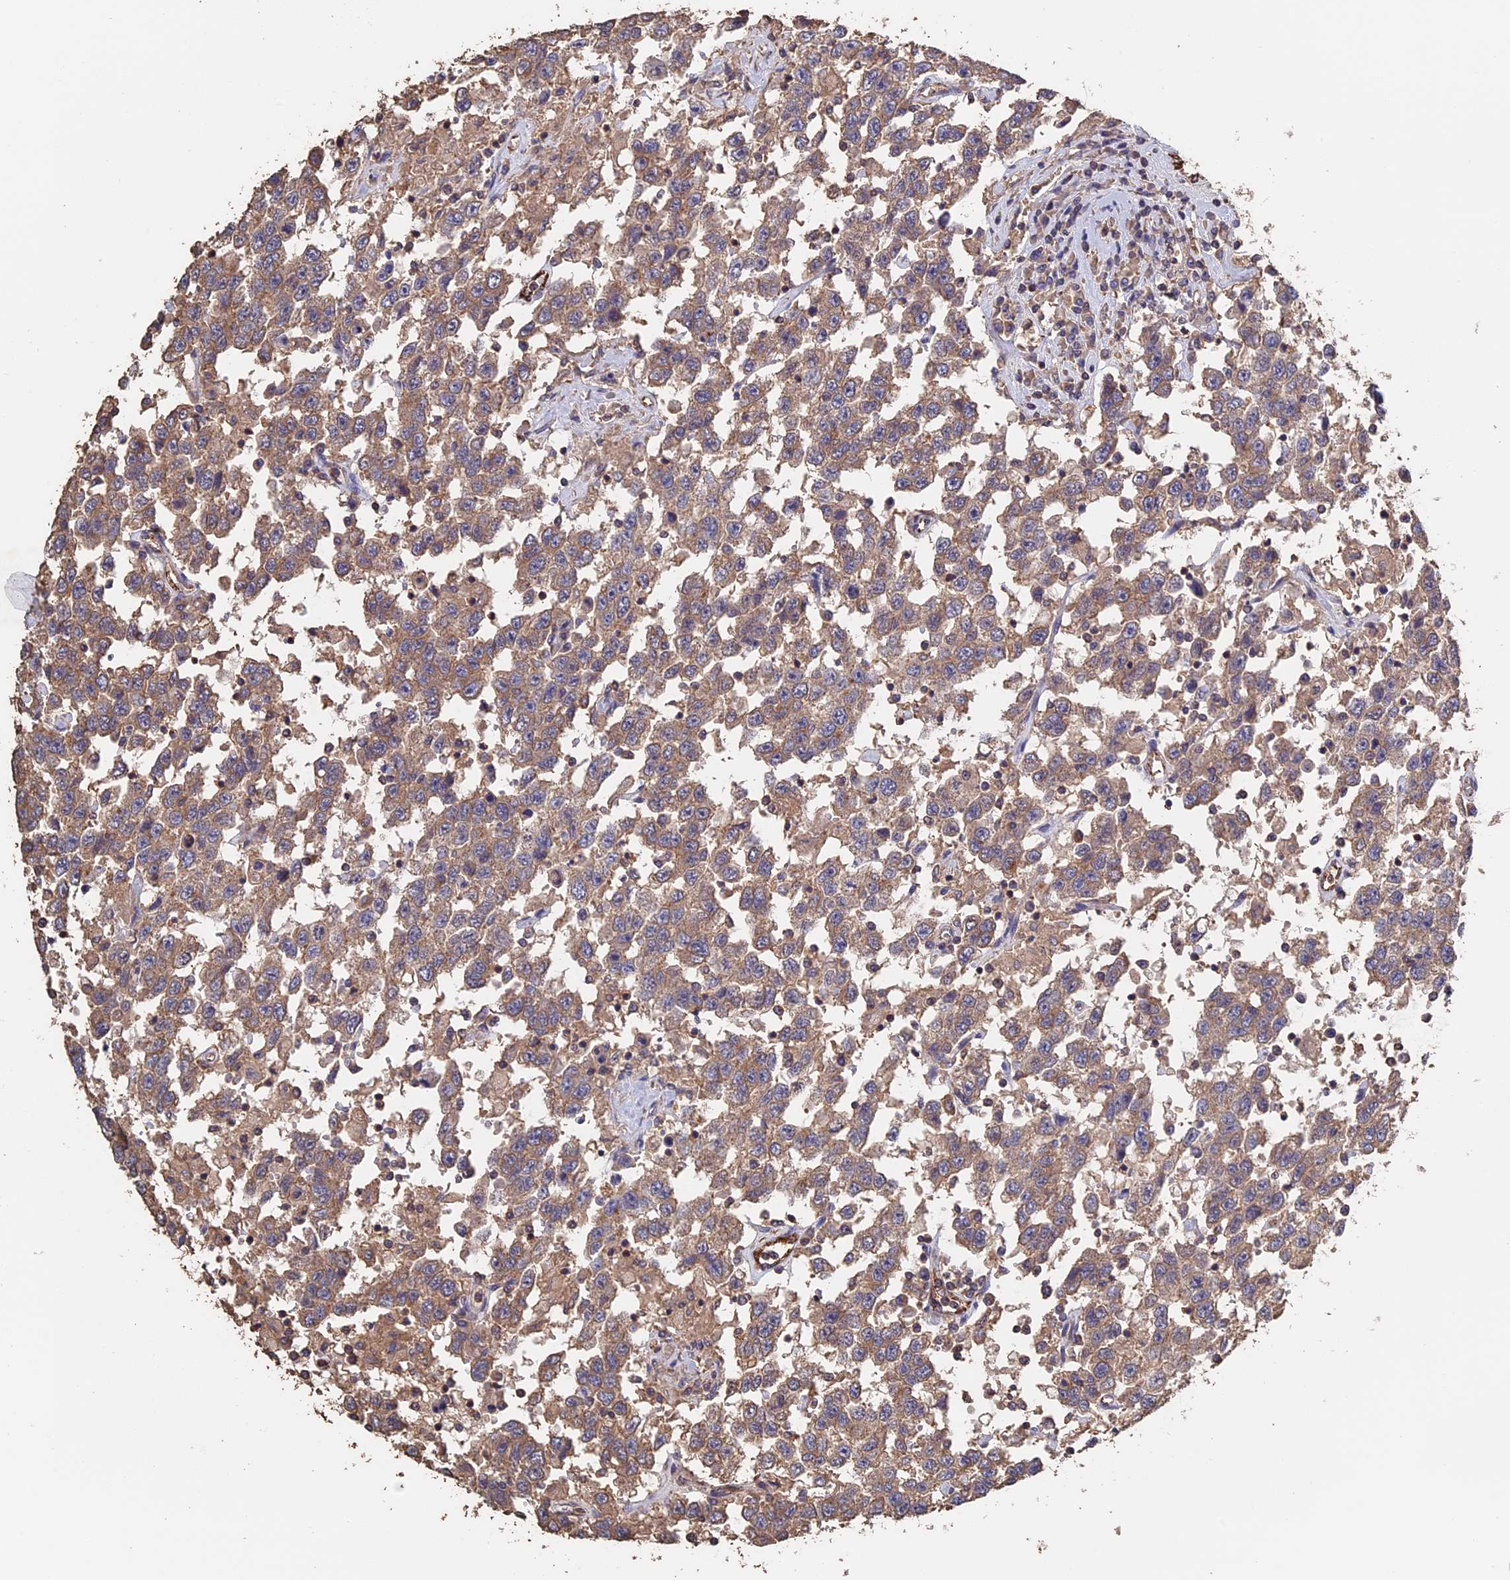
{"staining": {"intensity": "weak", "quantity": ">75%", "location": "cytoplasmic/membranous"}, "tissue": "testis cancer", "cell_type": "Tumor cells", "image_type": "cancer", "snomed": [{"axis": "morphology", "description": "Seminoma, NOS"}, {"axis": "topography", "description": "Testis"}], "caption": "Immunohistochemistry (IHC) staining of testis cancer, which shows low levels of weak cytoplasmic/membranous positivity in approximately >75% of tumor cells indicating weak cytoplasmic/membranous protein expression. The staining was performed using DAB (brown) for protein detection and nuclei were counterstained in hematoxylin (blue).", "gene": "PIGQ", "patient": {"sex": "male", "age": 41}}